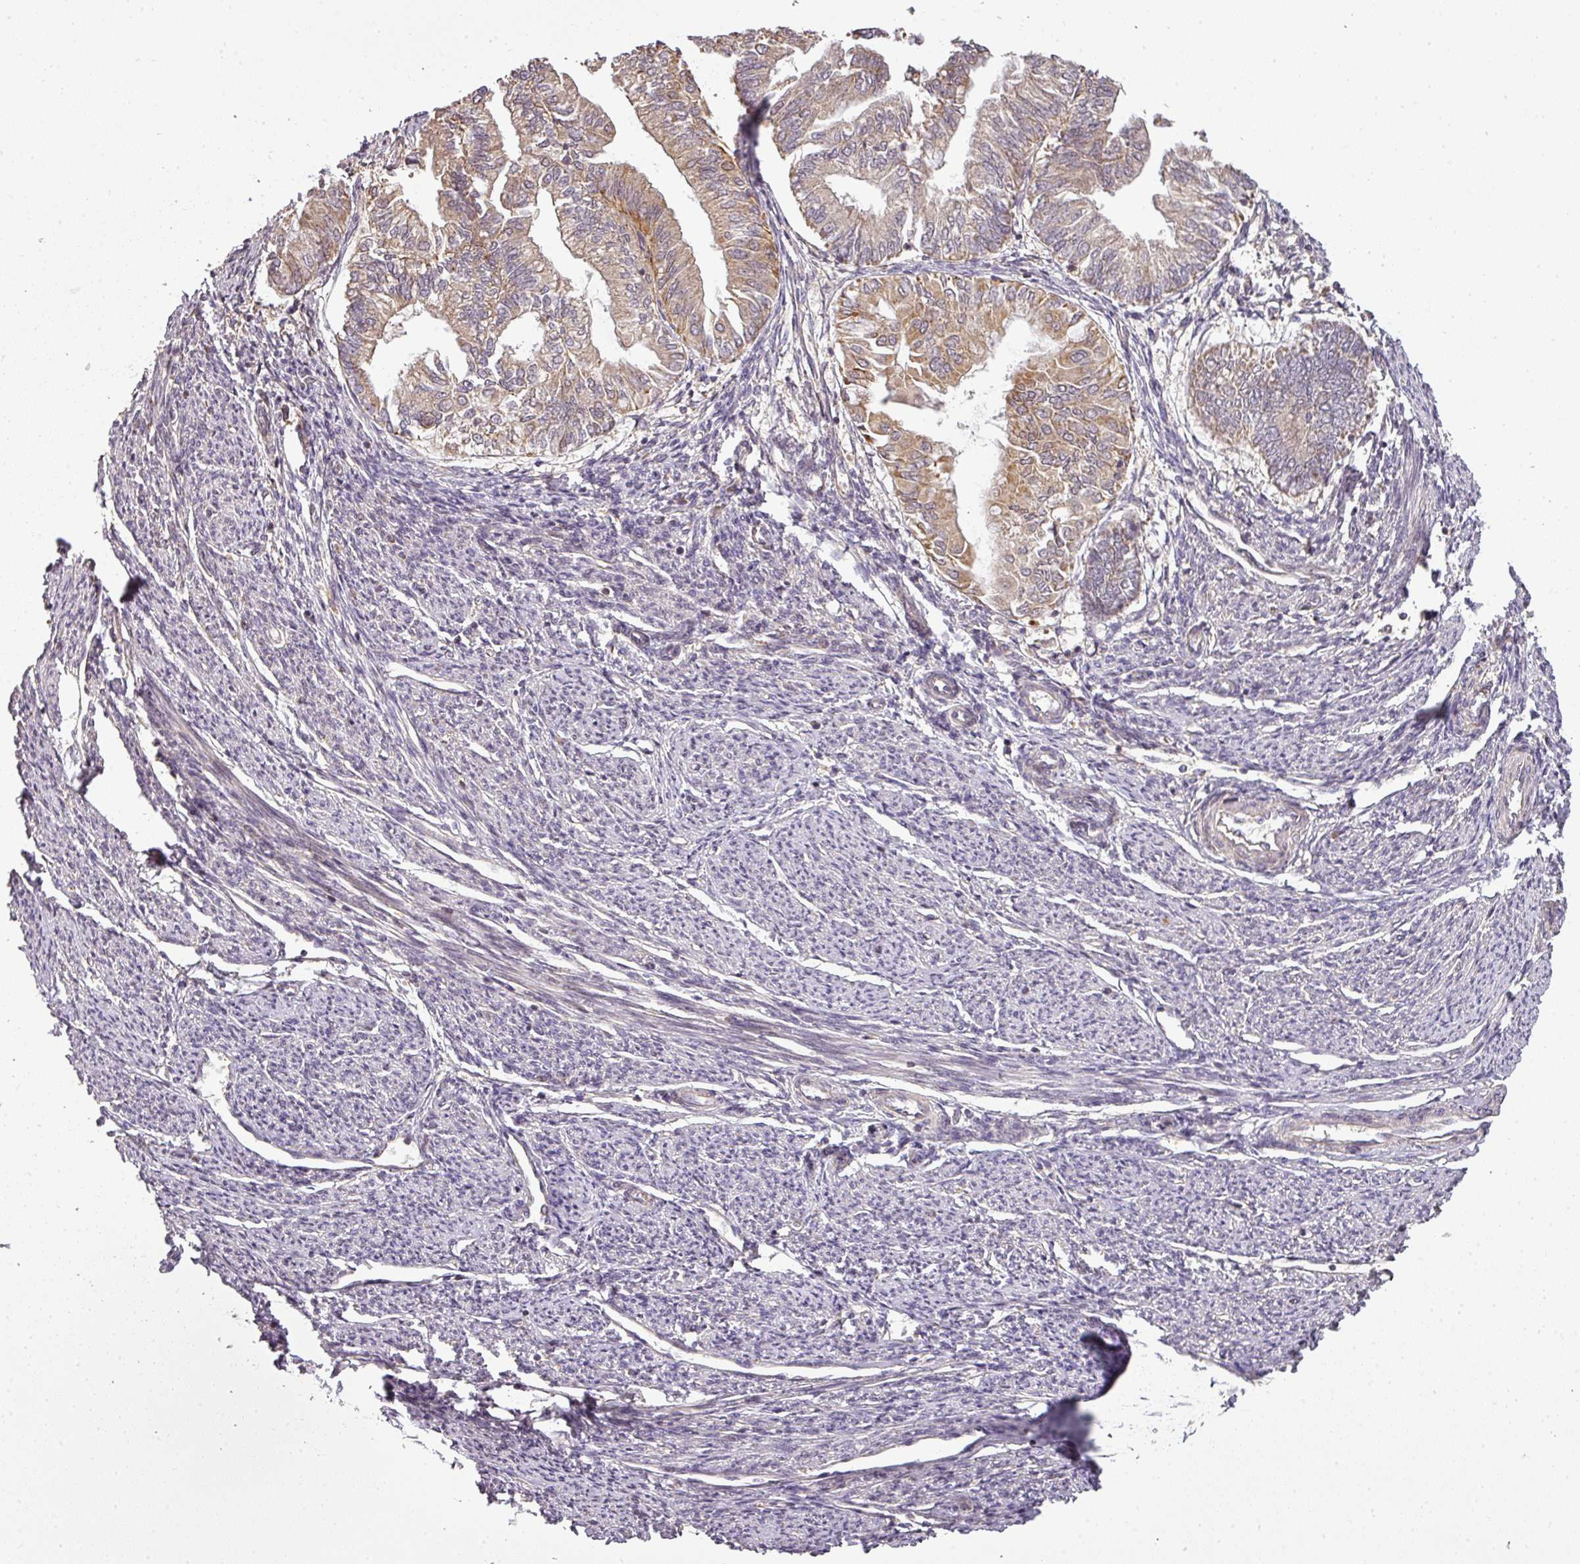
{"staining": {"intensity": "moderate", "quantity": "<25%", "location": "cytoplasmic/membranous"}, "tissue": "smooth muscle", "cell_type": "Smooth muscle cells", "image_type": "normal", "snomed": [{"axis": "morphology", "description": "Normal tissue, NOS"}, {"axis": "topography", "description": "Smooth muscle"}, {"axis": "topography", "description": "Uterus"}], "caption": "Benign smooth muscle was stained to show a protein in brown. There is low levels of moderate cytoplasmic/membranous expression in about <25% of smooth muscle cells. (DAB IHC, brown staining for protein, blue staining for nuclei).", "gene": "FAIM", "patient": {"sex": "female", "age": 59}}